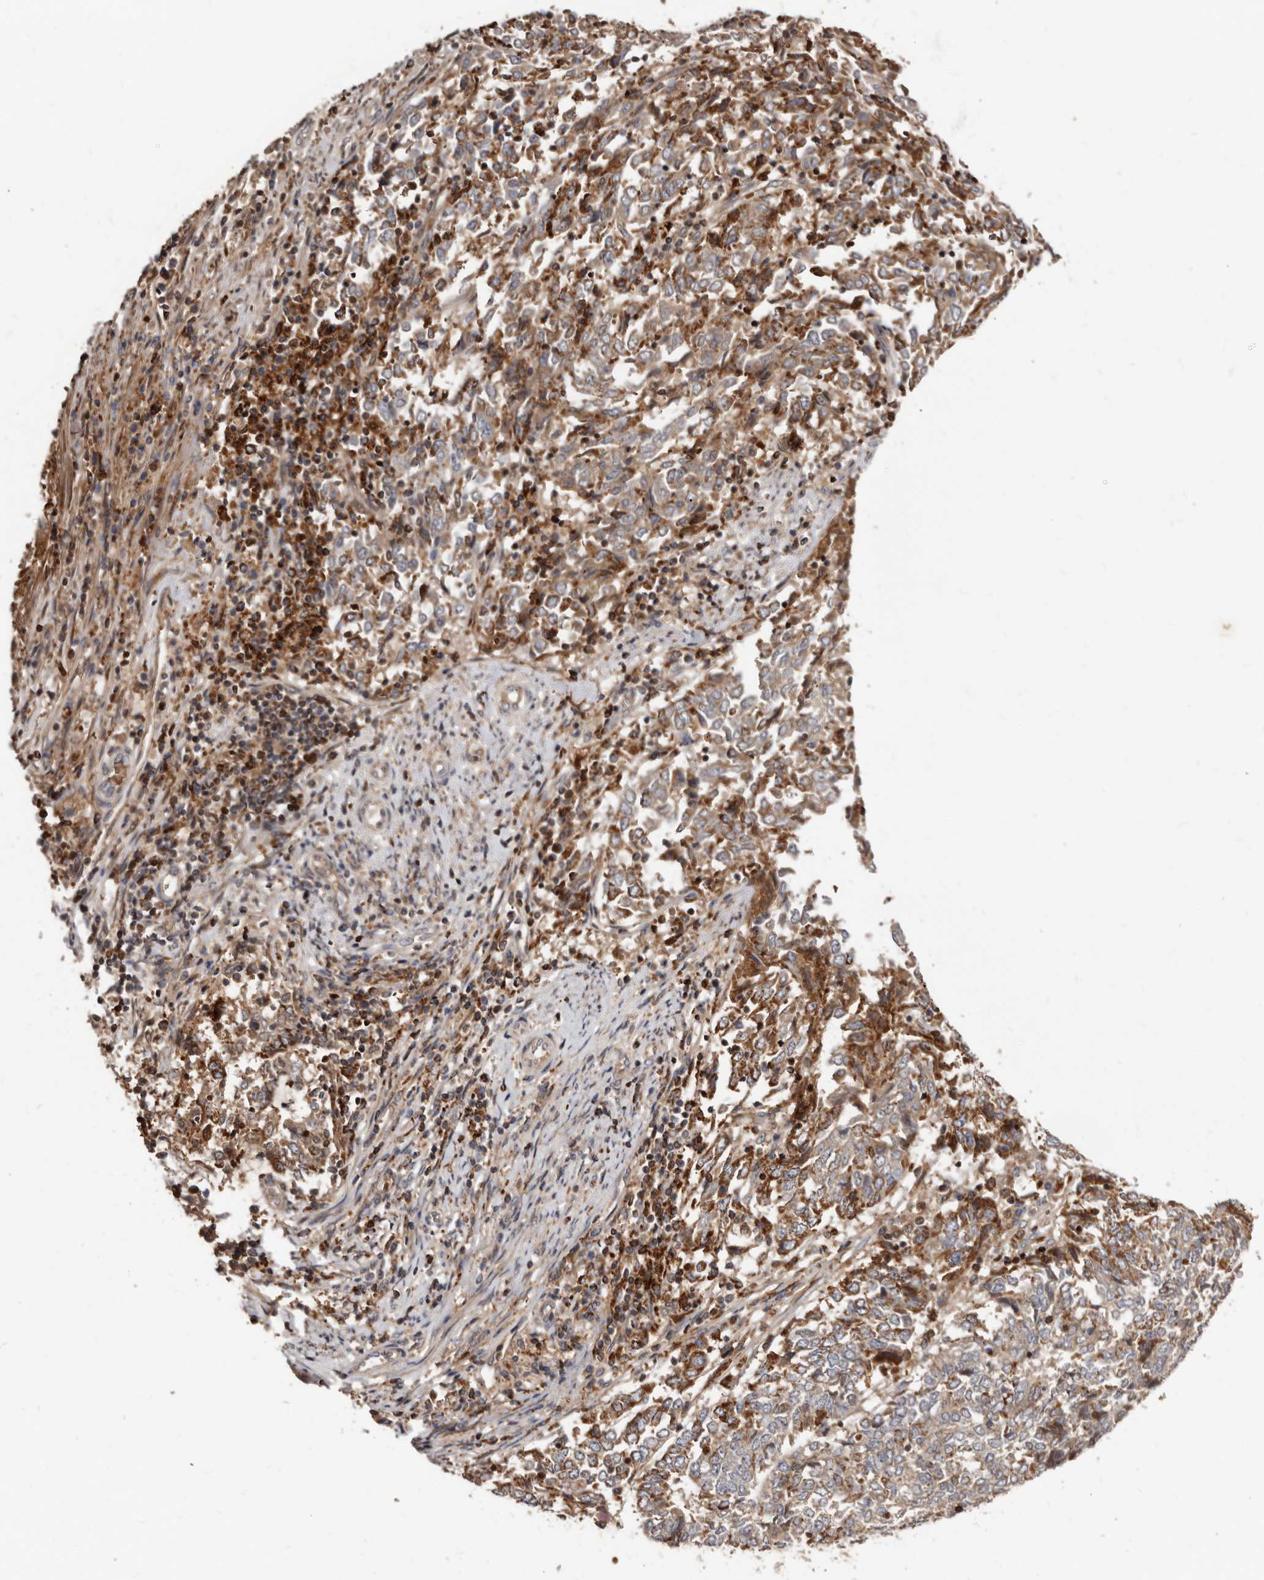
{"staining": {"intensity": "moderate", "quantity": "25%-75%", "location": "cytoplasmic/membranous"}, "tissue": "endometrial cancer", "cell_type": "Tumor cells", "image_type": "cancer", "snomed": [{"axis": "morphology", "description": "Adenocarcinoma, NOS"}, {"axis": "topography", "description": "Endometrium"}], "caption": "This histopathology image shows IHC staining of human endometrial cancer, with medium moderate cytoplasmic/membranous positivity in about 25%-75% of tumor cells.", "gene": "BAX", "patient": {"sex": "female", "age": 80}}